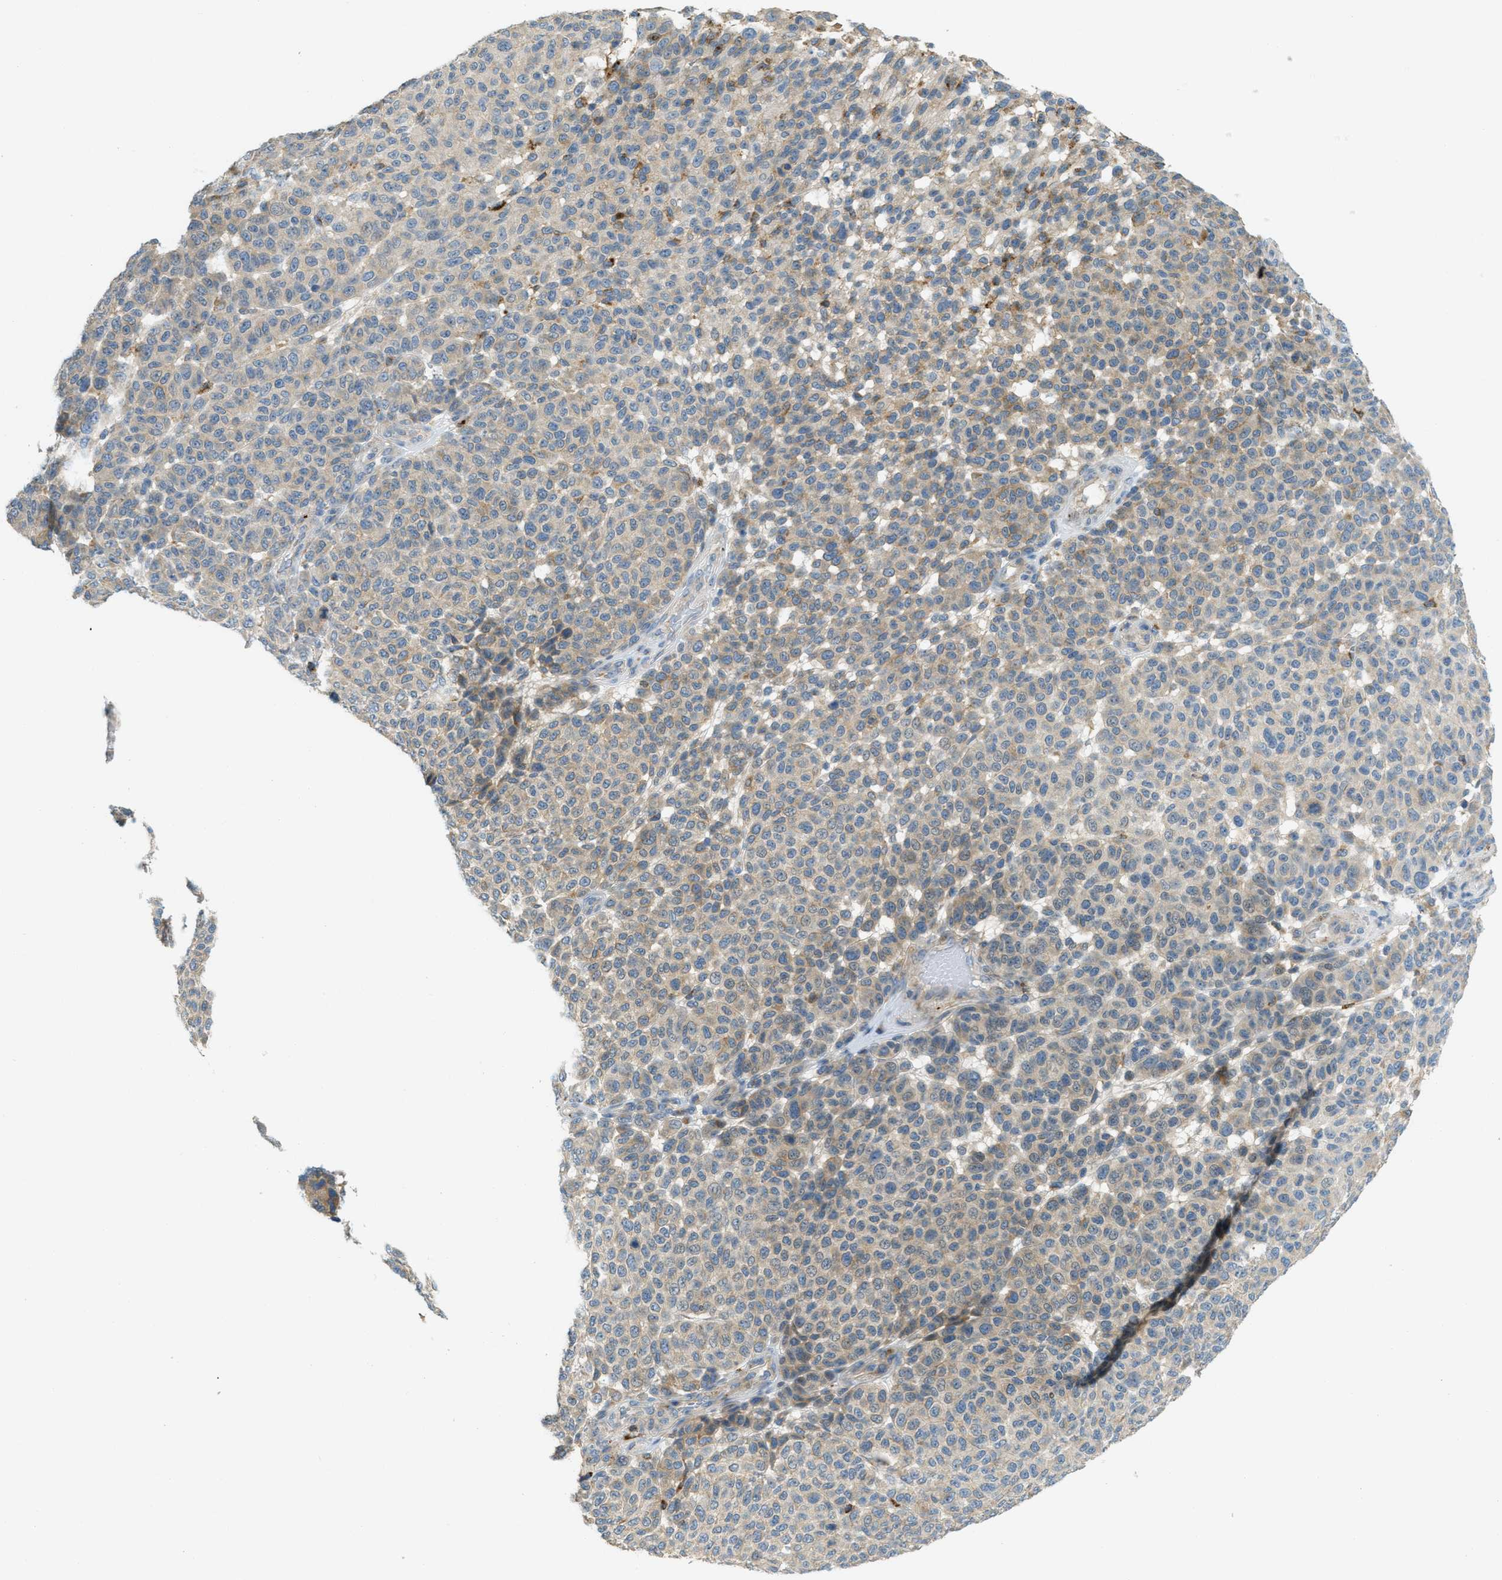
{"staining": {"intensity": "moderate", "quantity": "<25%", "location": "cytoplasmic/membranous"}, "tissue": "melanoma", "cell_type": "Tumor cells", "image_type": "cancer", "snomed": [{"axis": "morphology", "description": "Malignant melanoma, NOS"}, {"axis": "topography", "description": "Skin"}], "caption": "Melanoma tissue reveals moderate cytoplasmic/membranous staining in approximately <25% of tumor cells", "gene": "PLBD2", "patient": {"sex": "male", "age": 59}}